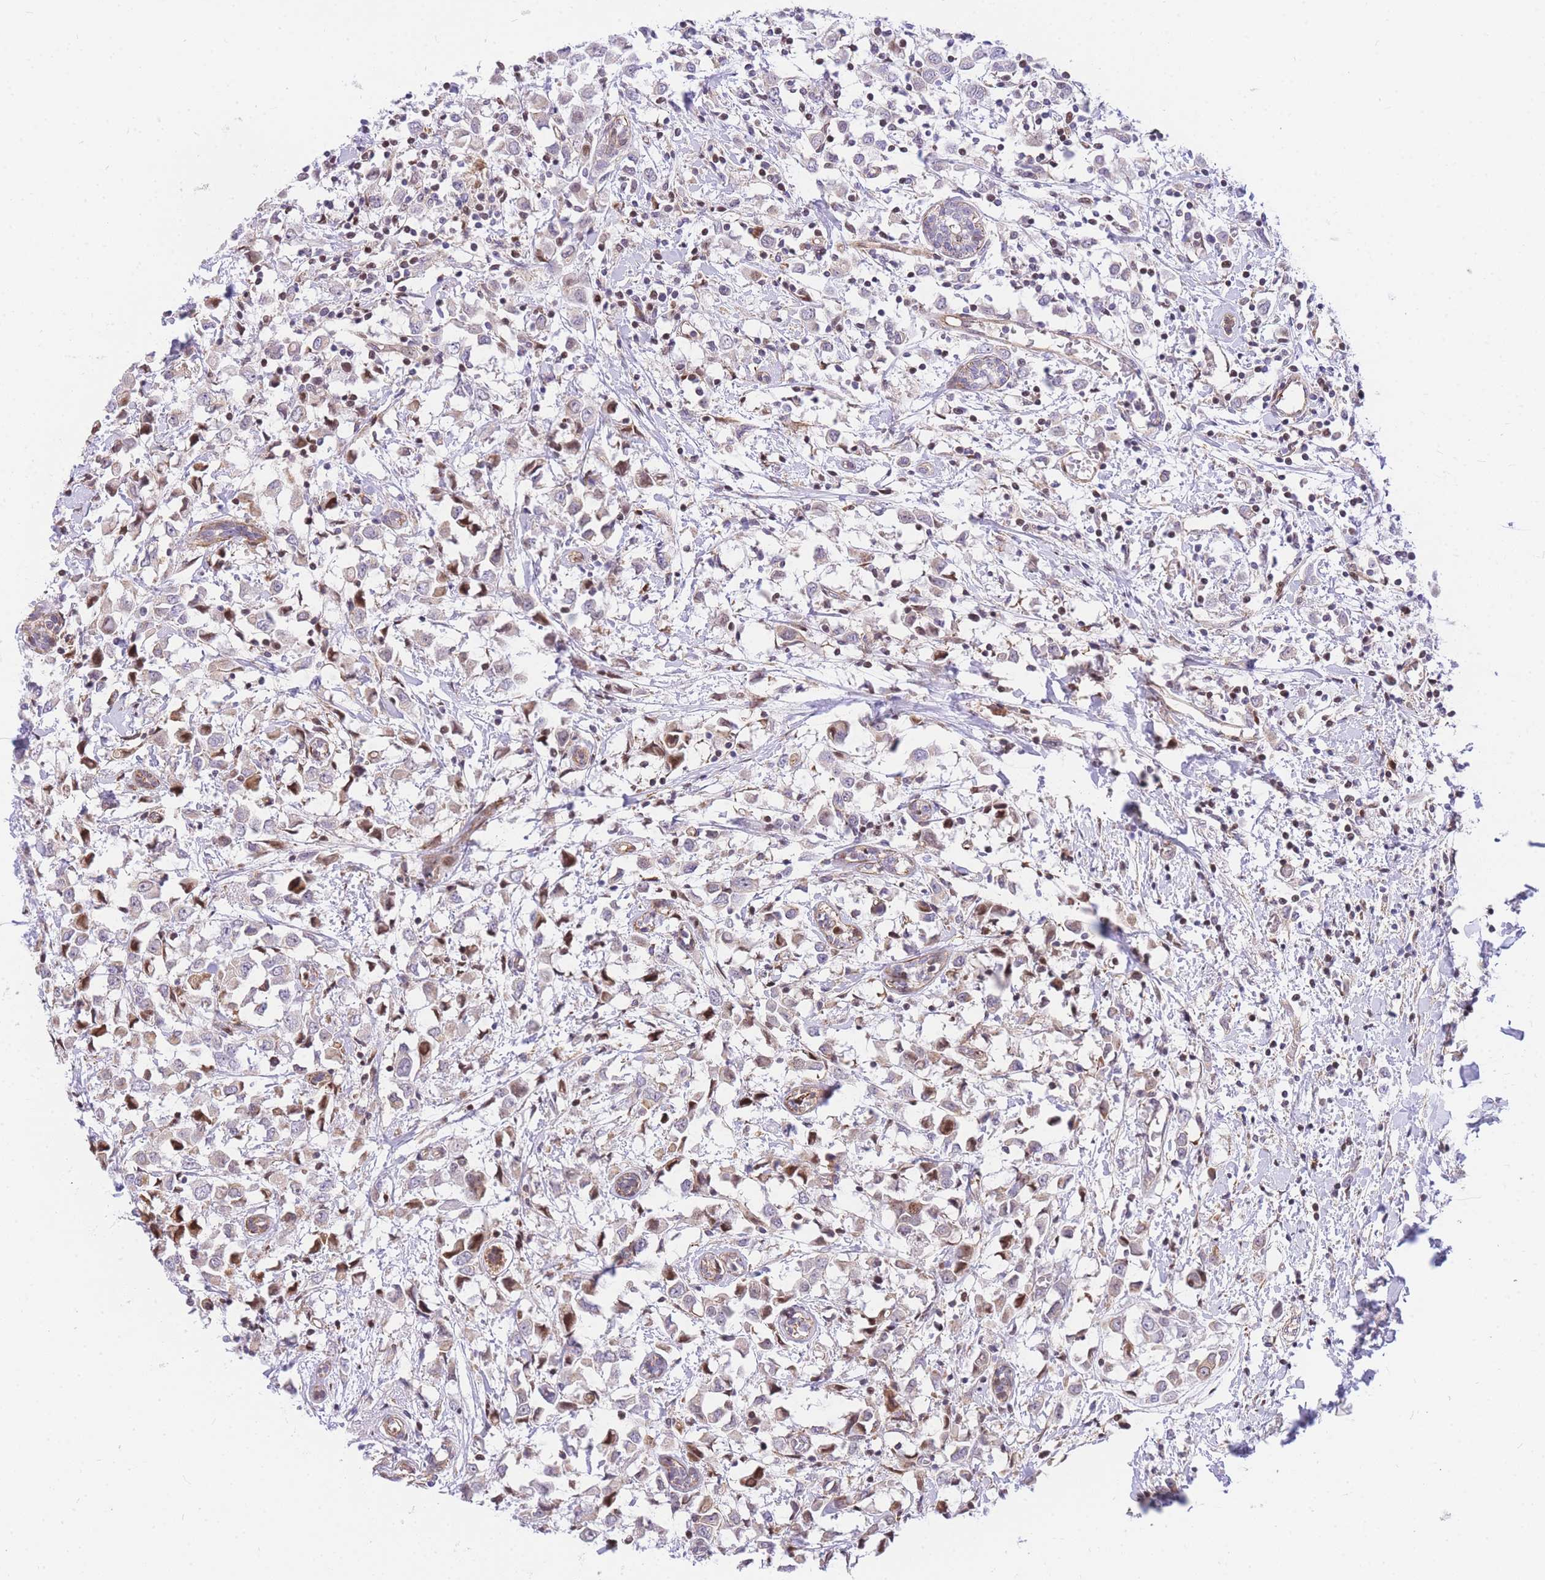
{"staining": {"intensity": "moderate", "quantity": "<25%", "location": "cytoplasmic/membranous,nuclear"}, "tissue": "breast cancer", "cell_type": "Tumor cells", "image_type": "cancer", "snomed": [{"axis": "morphology", "description": "Duct carcinoma"}, {"axis": "topography", "description": "Breast"}], "caption": "Immunohistochemistry (DAB) staining of intraductal carcinoma (breast) shows moderate cytoplasmic/membranous and nuclear protein staining in about <25% of tumor cells.", "gene": "S100PBP", "patient": {"sex": "female", "age": 61}}